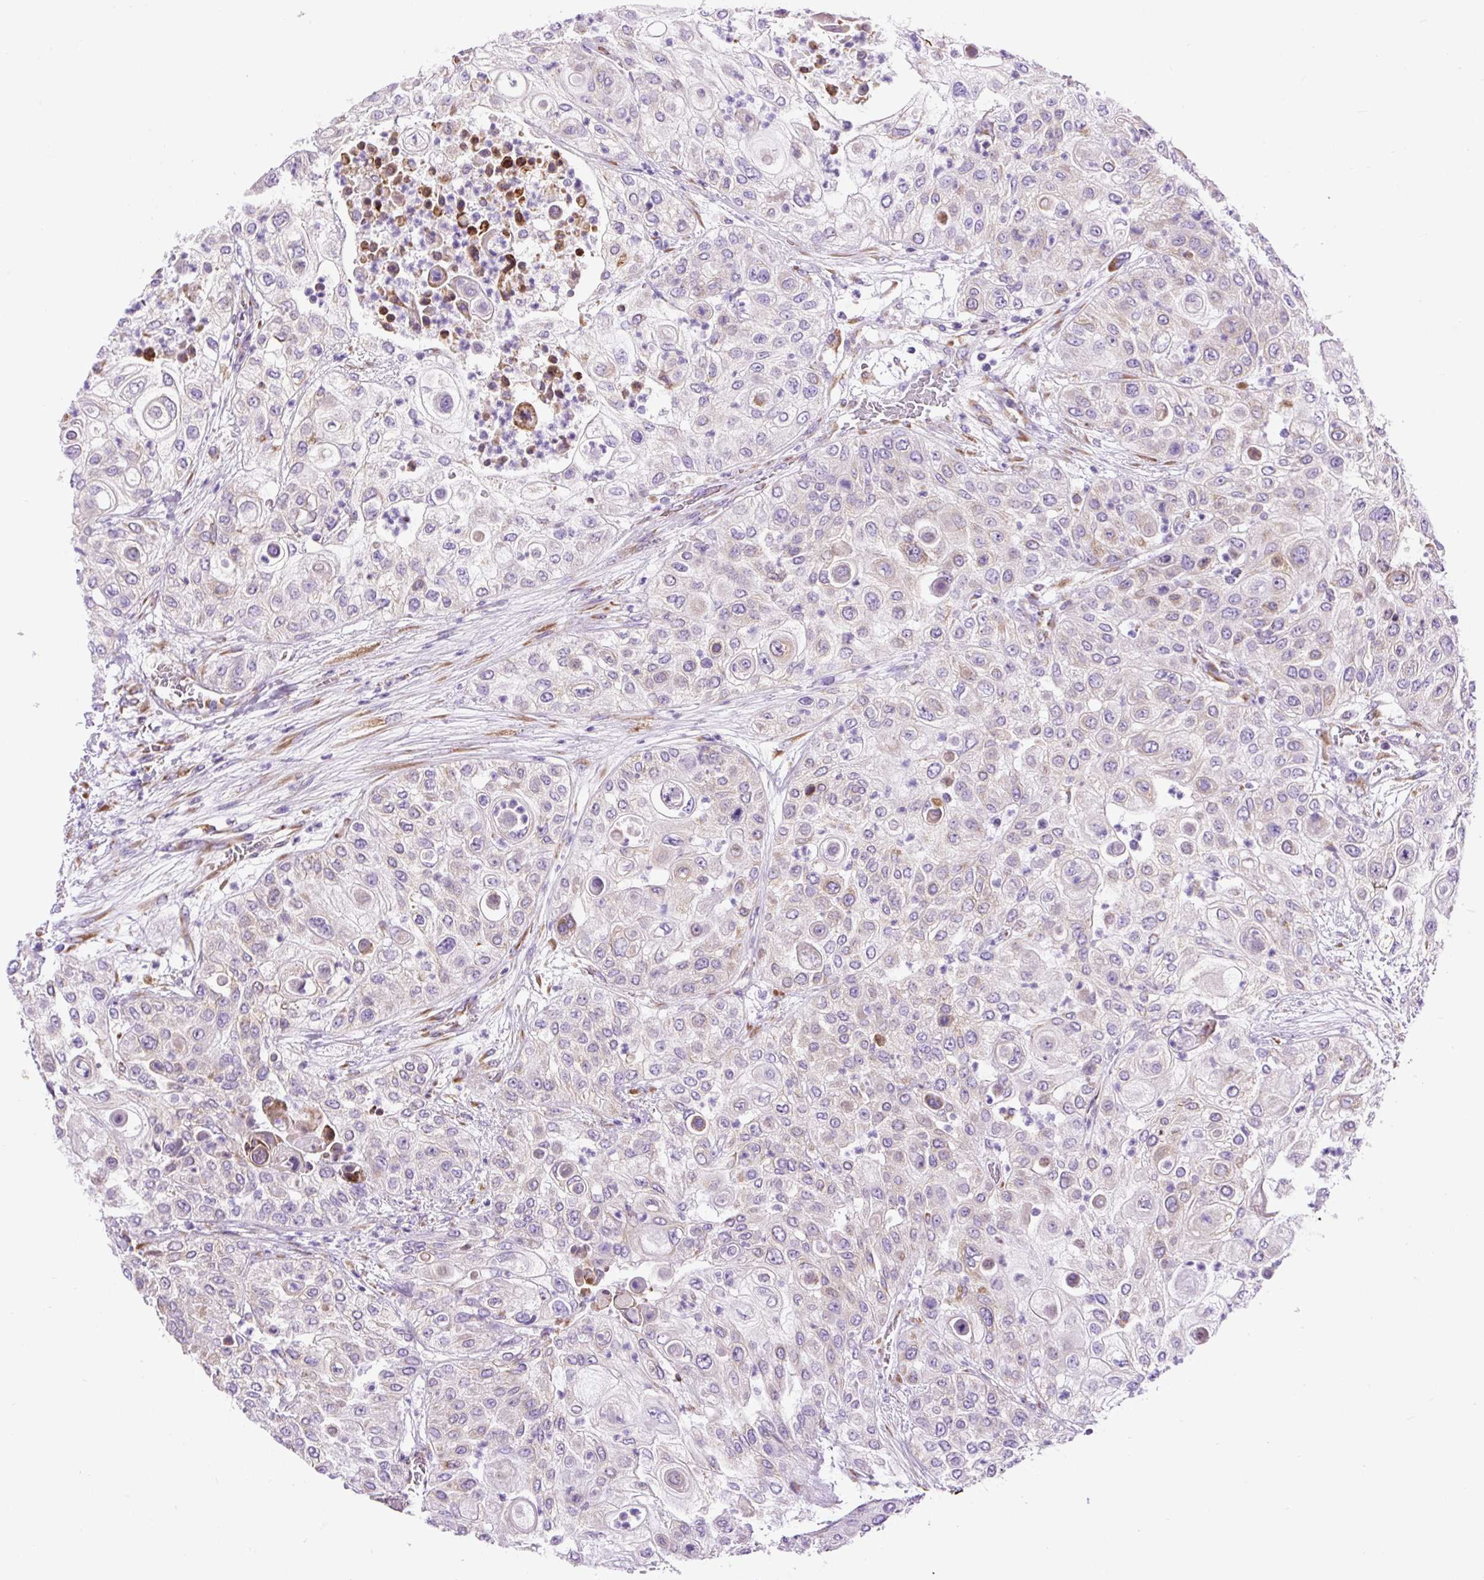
{"staining": {"intensity": "negative", "quantity": "none", "location": "none"}, "tissue": "urothelial cancer", "cell_type": "Tumor cells", "image_type": "cancer", "snomed": [{"axis": "morphology", "description": "Urothelial carcinoma, High grade"}, {"axis": "topography", "description": "Urinary bladder"}], "caption": "Tumor cells show no significant protein positivity in high-grade urothelial carcinoma.", "gene": "DDOST", "patient": {"sex": "female", "age": 79}}